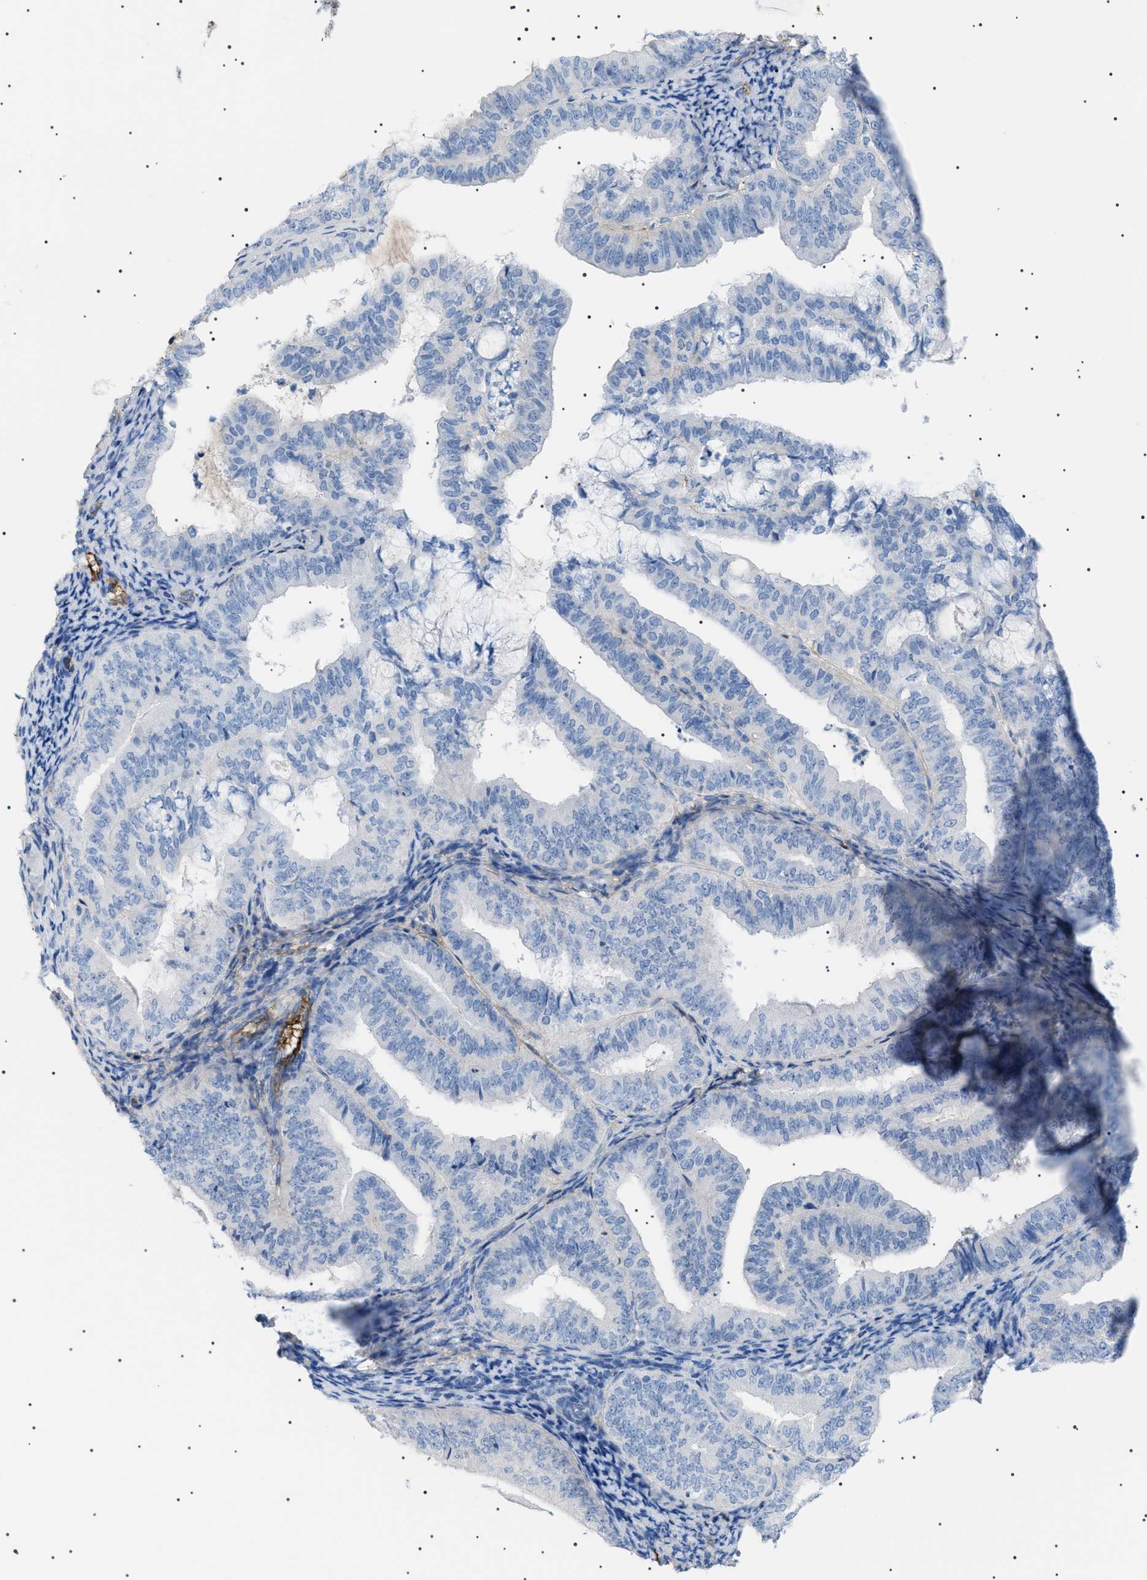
{"staining": {"intensity": "negative", "quantity": "none", "location": "none"}, "tissue": "endometrial cancer", "cell_type": "Tumor cells", "image_type": "cancer", "snomed": [{"axis": "morphology", "description": "Adenocarcinoma, NOS"}, {"axis": "topography", "description": "Endometrium"}], "caption": "Protein analysis of endometrial adenocarcinoma exhibits no significant positivity in tumor cells. (Brightfield microscopy of DAB immunohistochemistry at high magnification).", "gene": "LPA", "patient": {"sex": "female", "age": 63}}